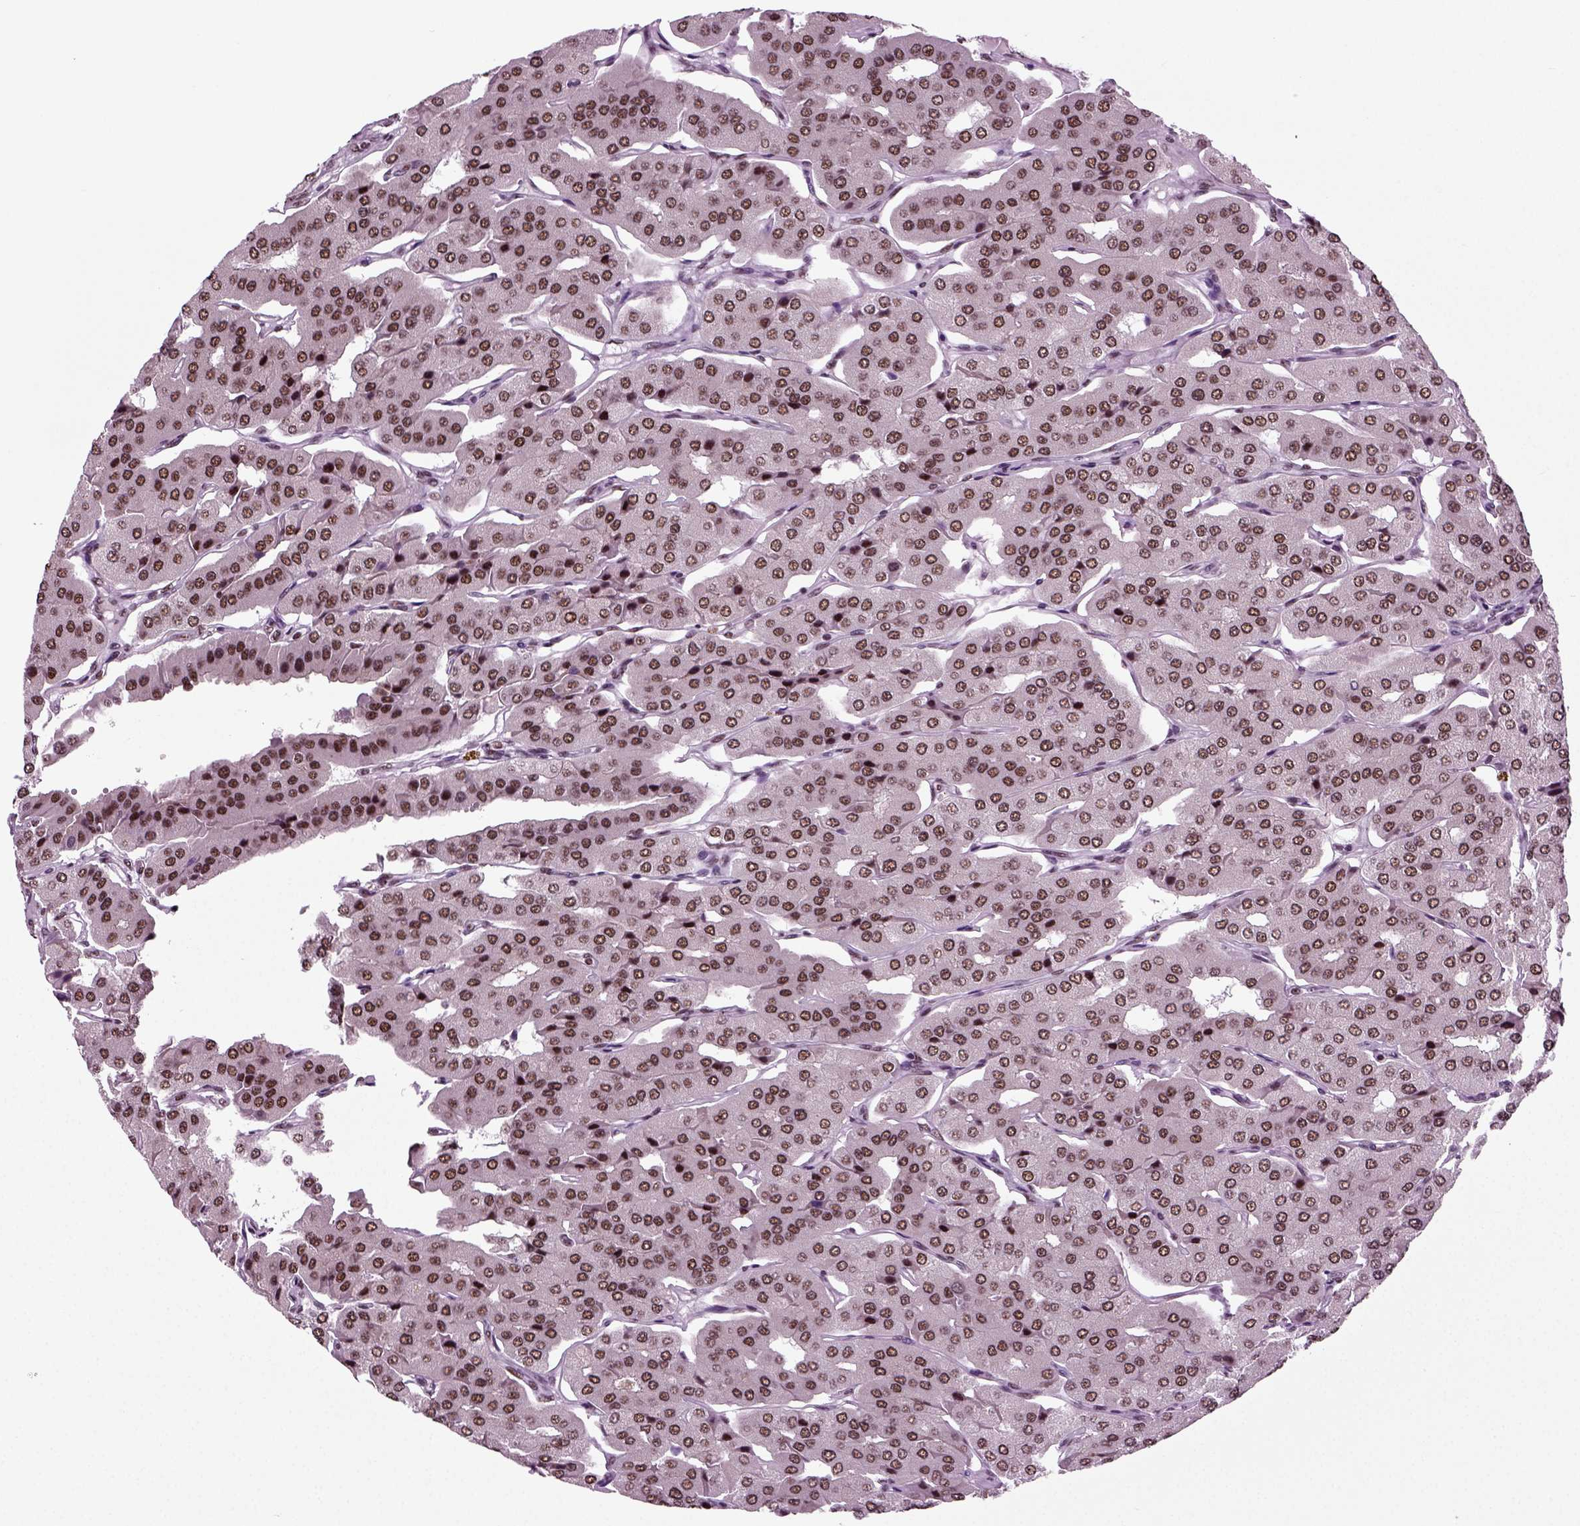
{"staining": {"intensity": "moderate", "quantity": ">75%", "location": "nuclear"}, "tissue": "parathyroid gland", "cell_type": "Glandular cells", "image_type": "normal", "snomed": [{"axis": "morphology", "description": "Normal tissue, NOS"}, {"axis": "morphology", "description": "Adenoma, NOS"}, {"axis": "topography", "description": "Parathyroid gland"}], "caption": "Human parathyroid gland stained with a protein marker demonstrates moderate staining in glandular cells.", "gene": "RCOR3", "patient": {"sex": "female", "age": 86}}